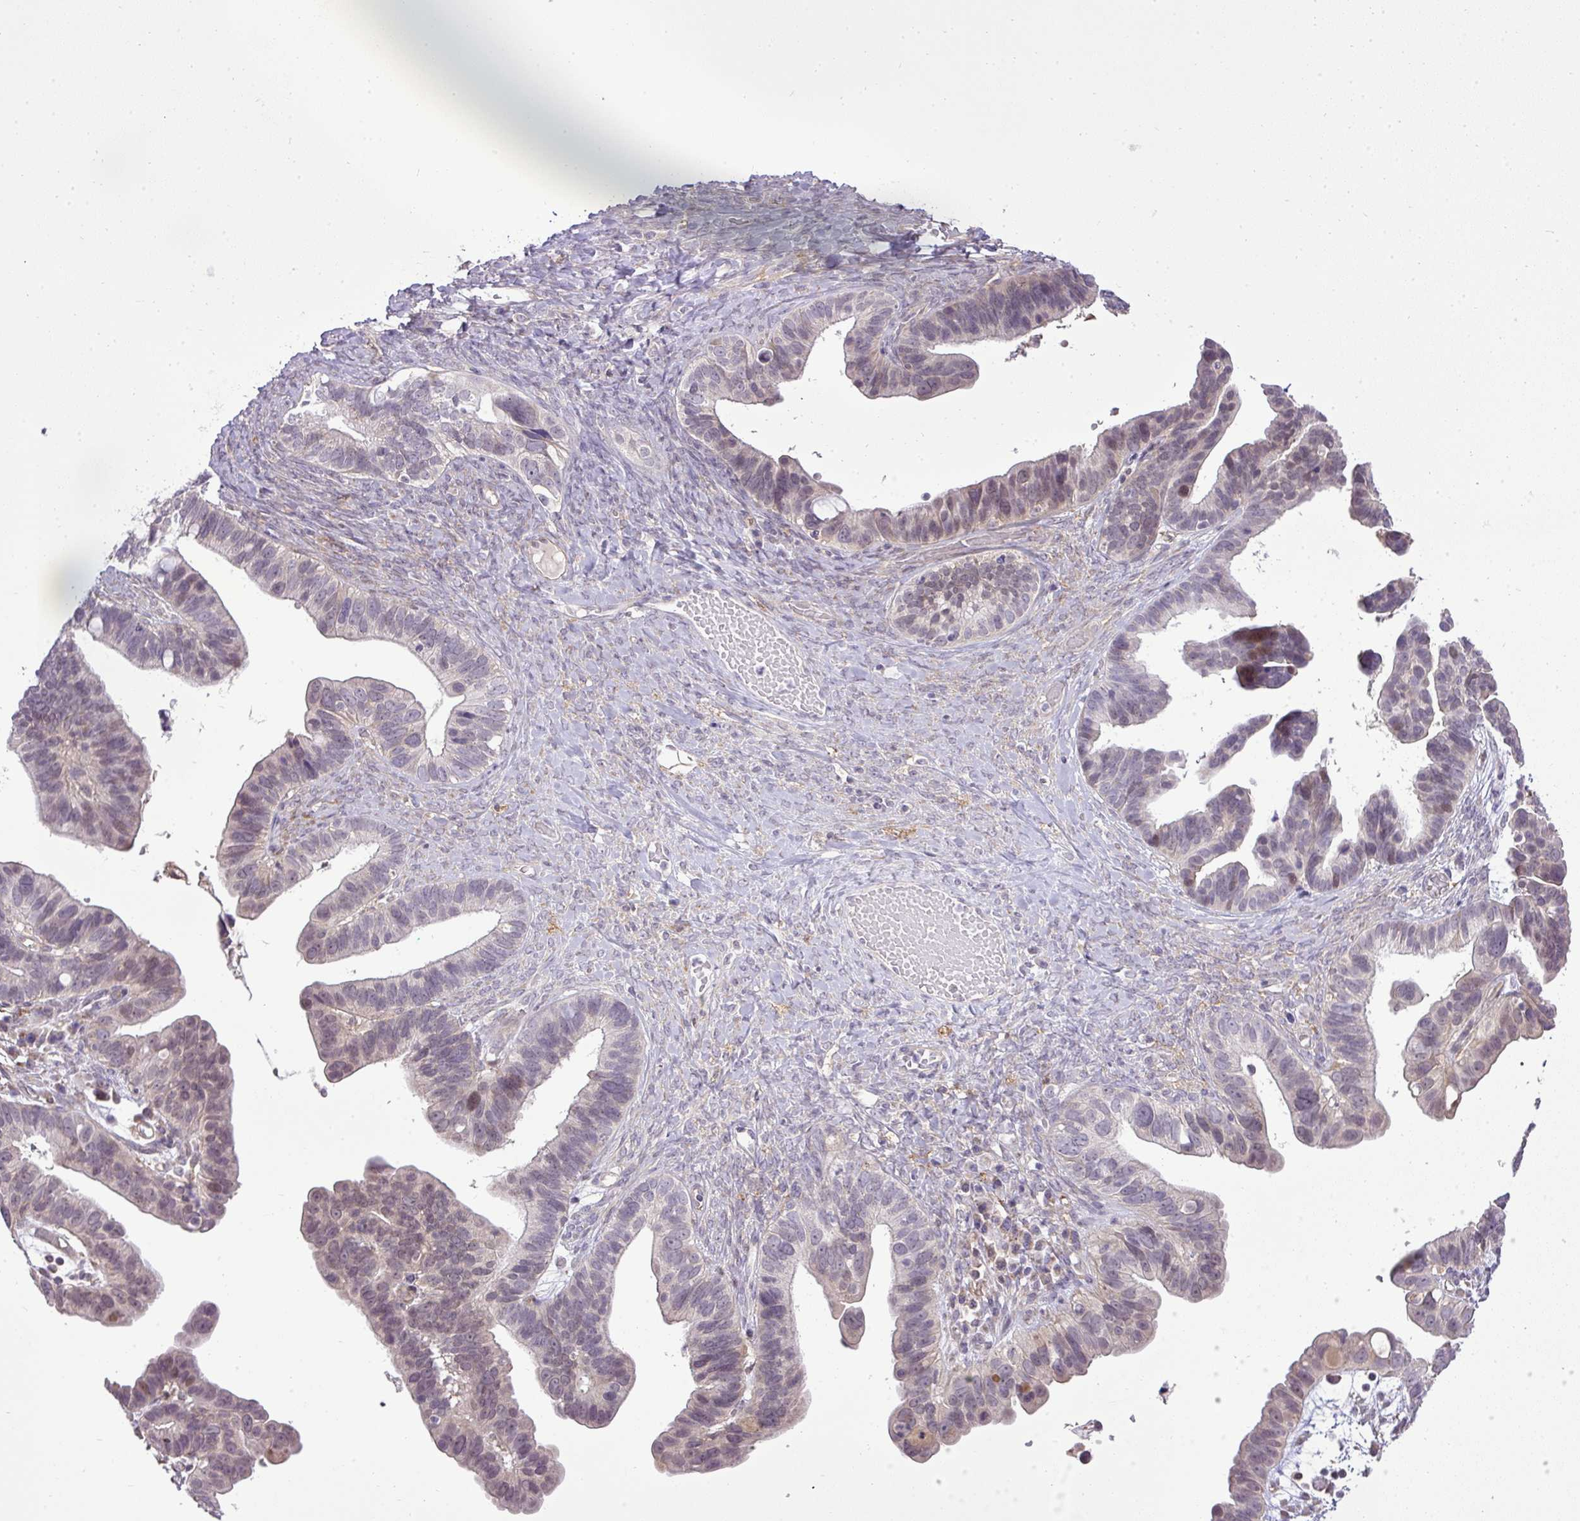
{"staining": {"intensity": "negative", "quantity": "none", "location": "none"}, "tissue": "ovarian cancer", "cell_type": "Tumor cells", "image_type": "cancer", "snomed": [{"axis": "morphology", "description": "Cystadenocarcinoma, serous, NOS"}, {"axis": "topography", "description": "Ovary"}], "caption": "Tumor cells show no significant expression in ovarian serous cystadenocarcinoma.", "gene": "PDRG1", "patient": {"sex": "female", "age": 56}}